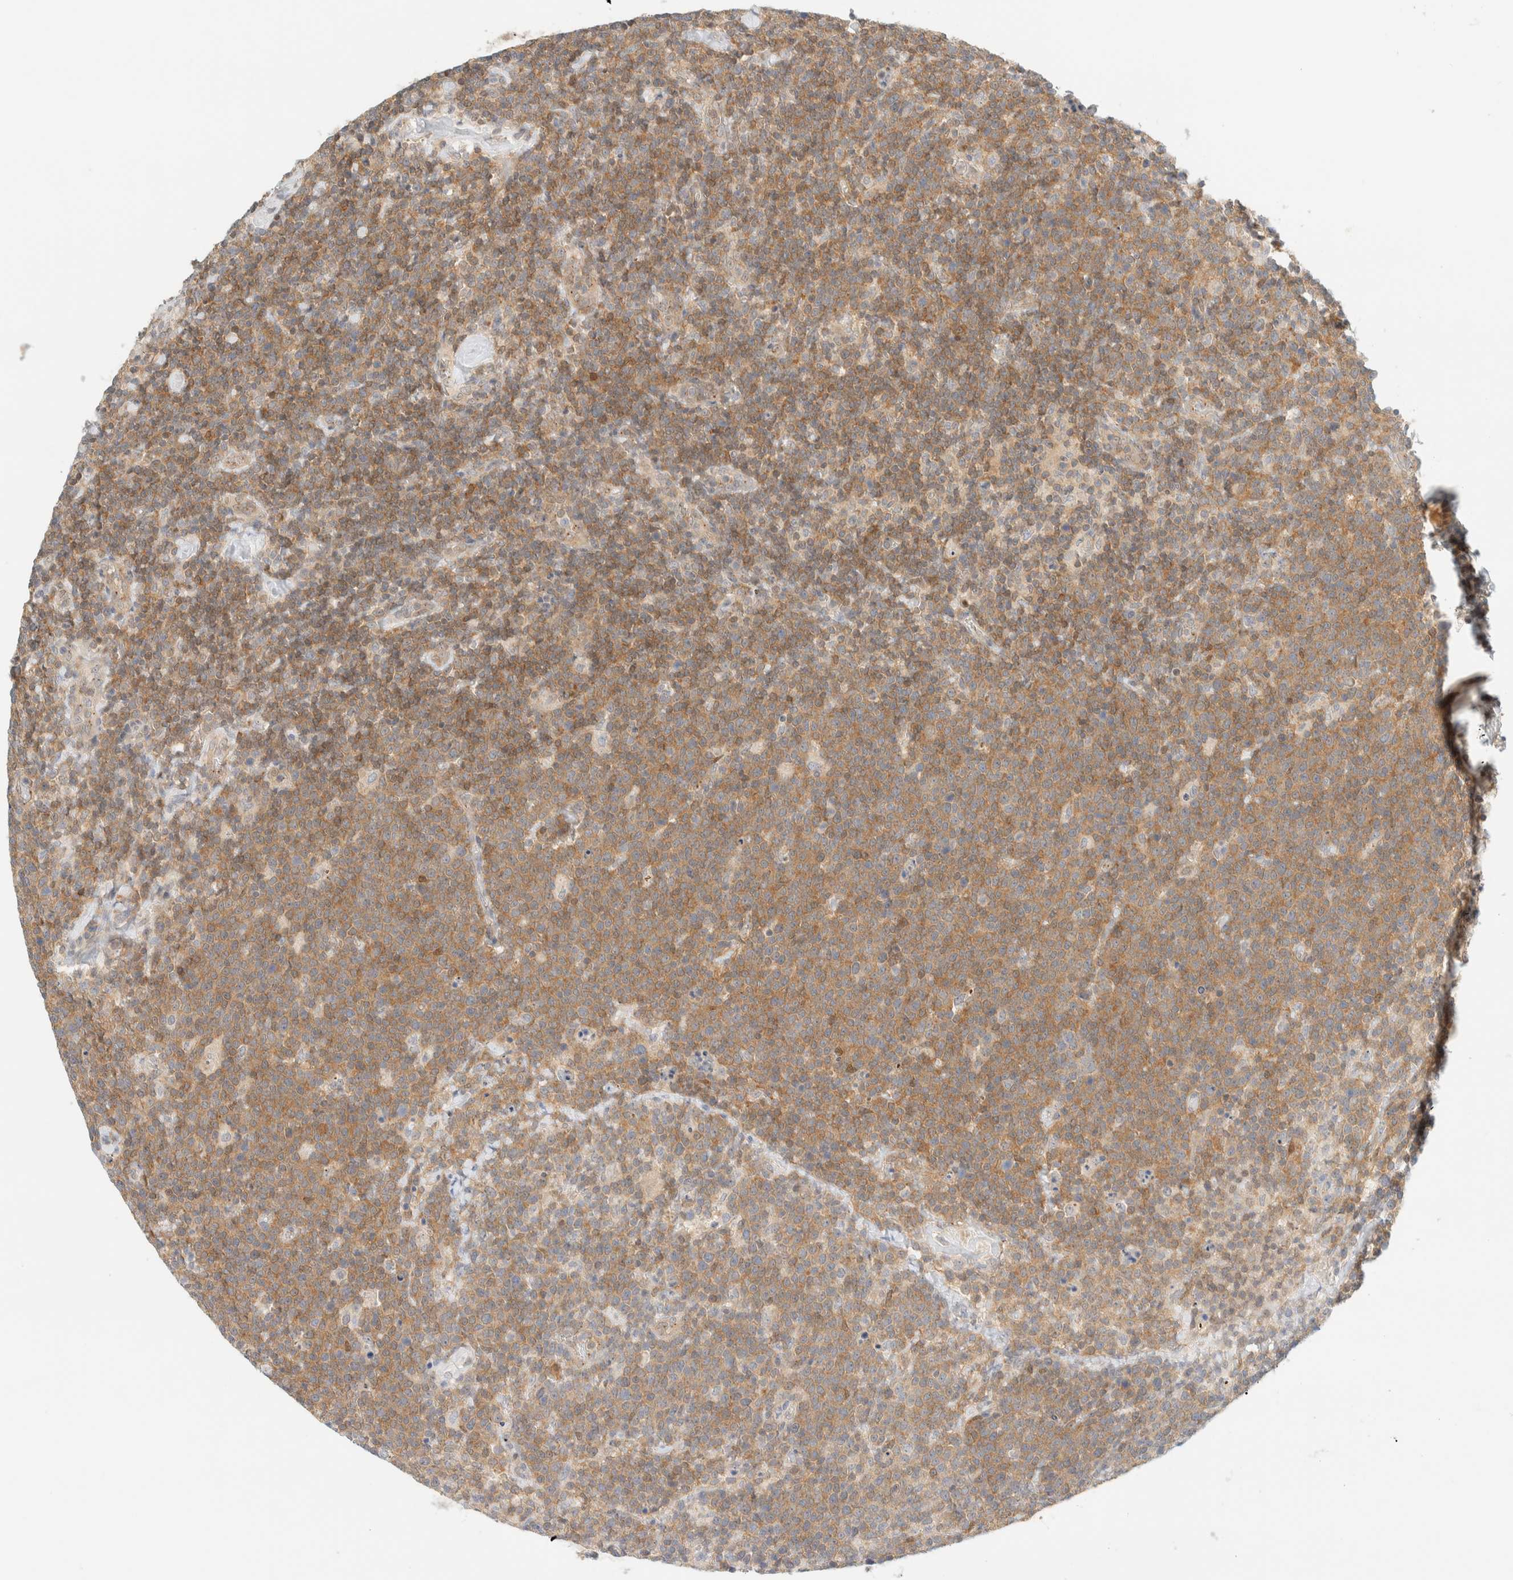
{"staining": {"intensity": "moderate", "quantity": ">75%", "location": "cytoplasmic/membranous"}, "tissue": "lymphoma", "cell_type": "Tumor cells", "image_type": "cancer", "snomed": [{"axis": "morphology", "description": "Malignant lymphoma, non-Hodgkin's type, High grade"}, {"axis": "topography", "description": "Lymph node"}], "caption": "Approximately >75% of tumor cells in high-grade malignant lymphoma, non-Hodgkin's type reveal moderate cytoplasmic/membranous protein staining as visualized by brown immunohistochemical staining.", "gene": "PCYT2", "patient": {"sex": "male", "age": 61}}